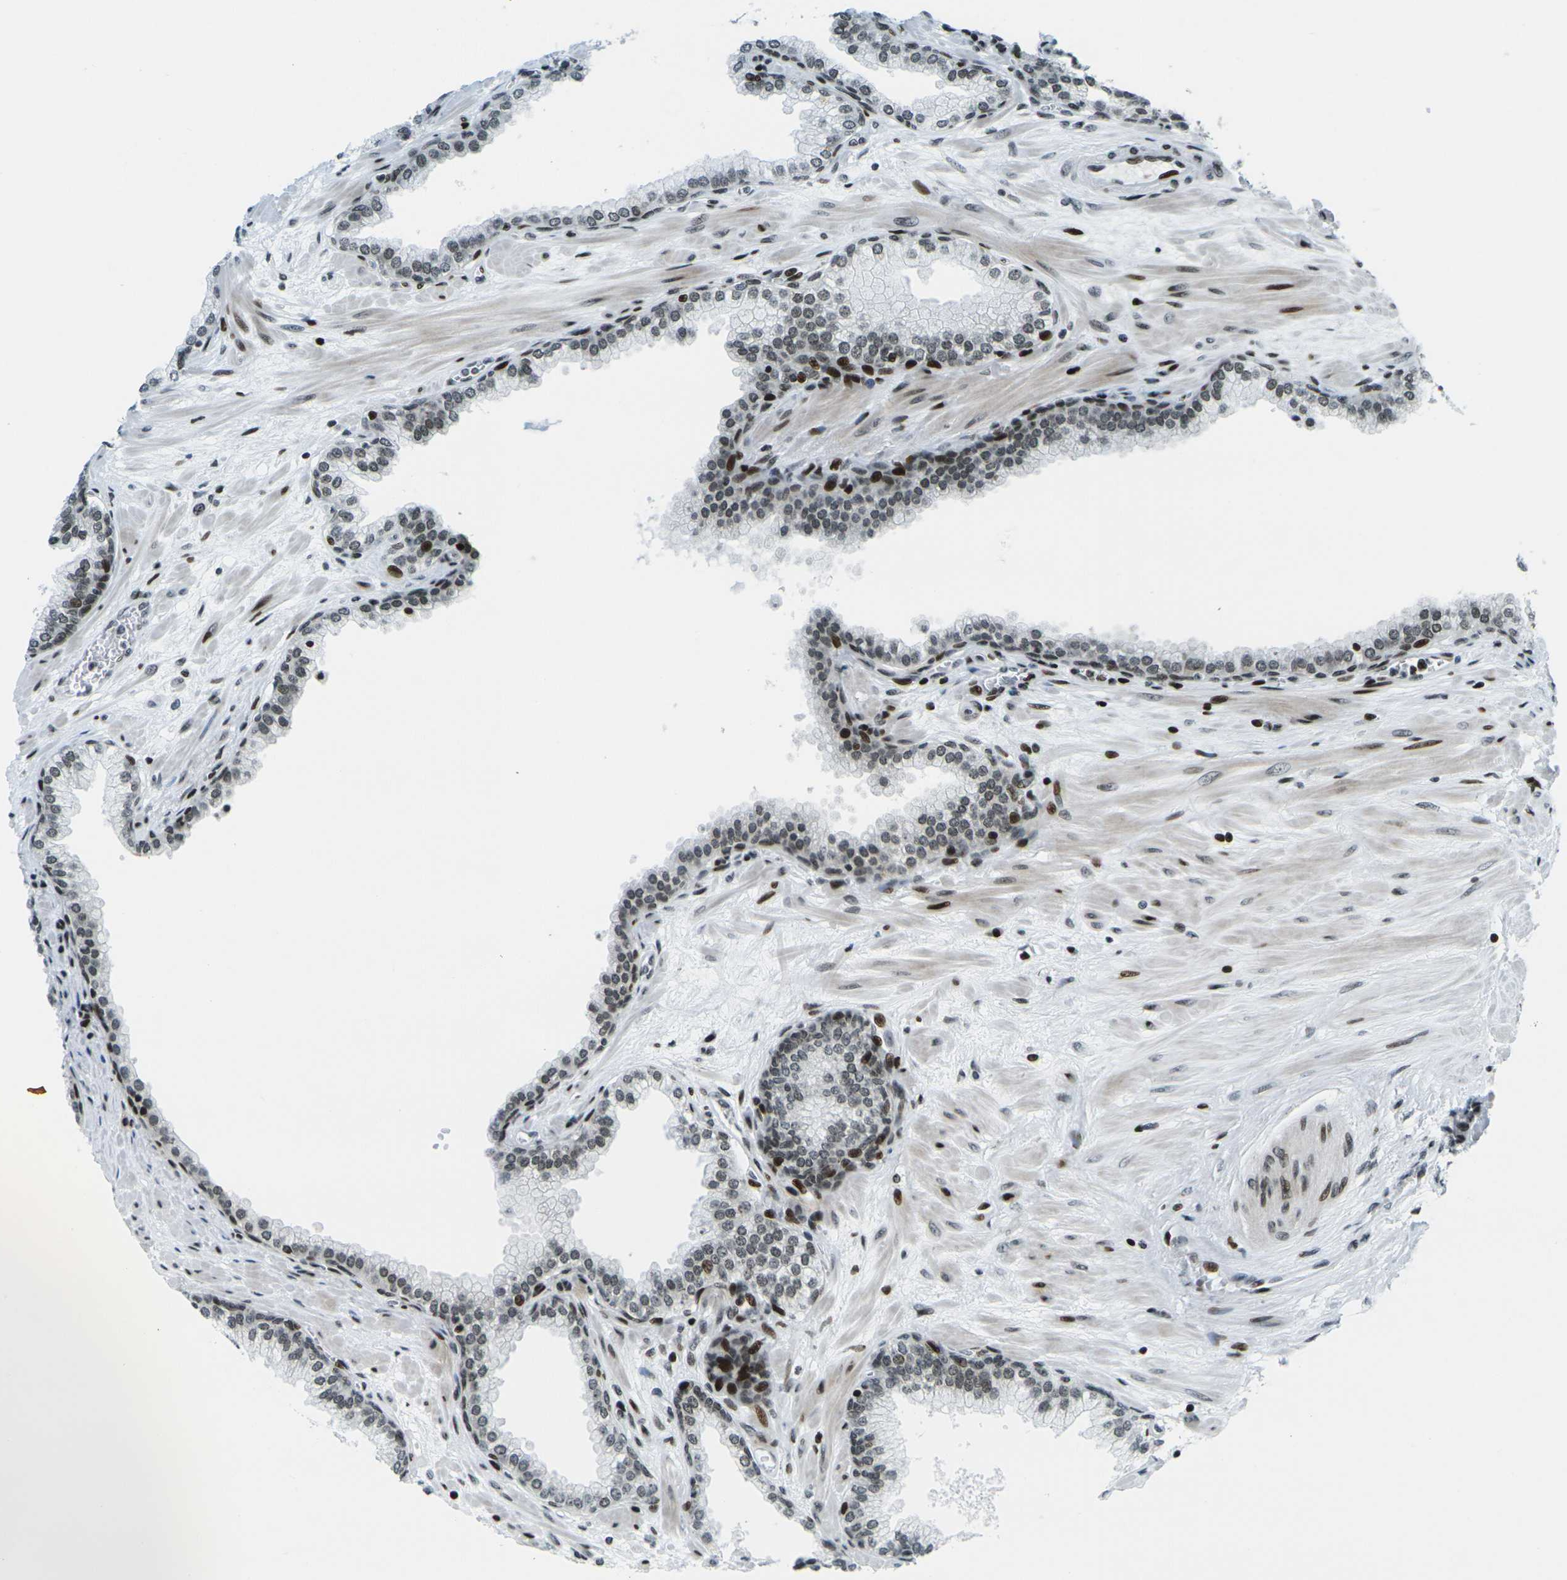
{"staining": {"intensity": "moderate", "quantity": ">75%", "location": "nuclear"}, "tissue": "prostate", "cell_type": "Glandular cells", "image_type": "normal", "snomed": [{"axis": "morphology", "description": "Normal tissue, NOS"}, {"axis": "morphology", "description": "Urothelial carcinoma, Low grade"}, {"axis": "topography", "description": "Urinary bladder"}, {"axis": "topography", "description": "Prostate"}], "caption": "Immunohistochemistry (IHC) histopathology image of benign prostate stained for a protein (brown), which shows medium levels of moderate nuclear expression in approximately >75% of glandular cells.", "gene": "H3", "patient": {"sex": "male", "age": 60}}